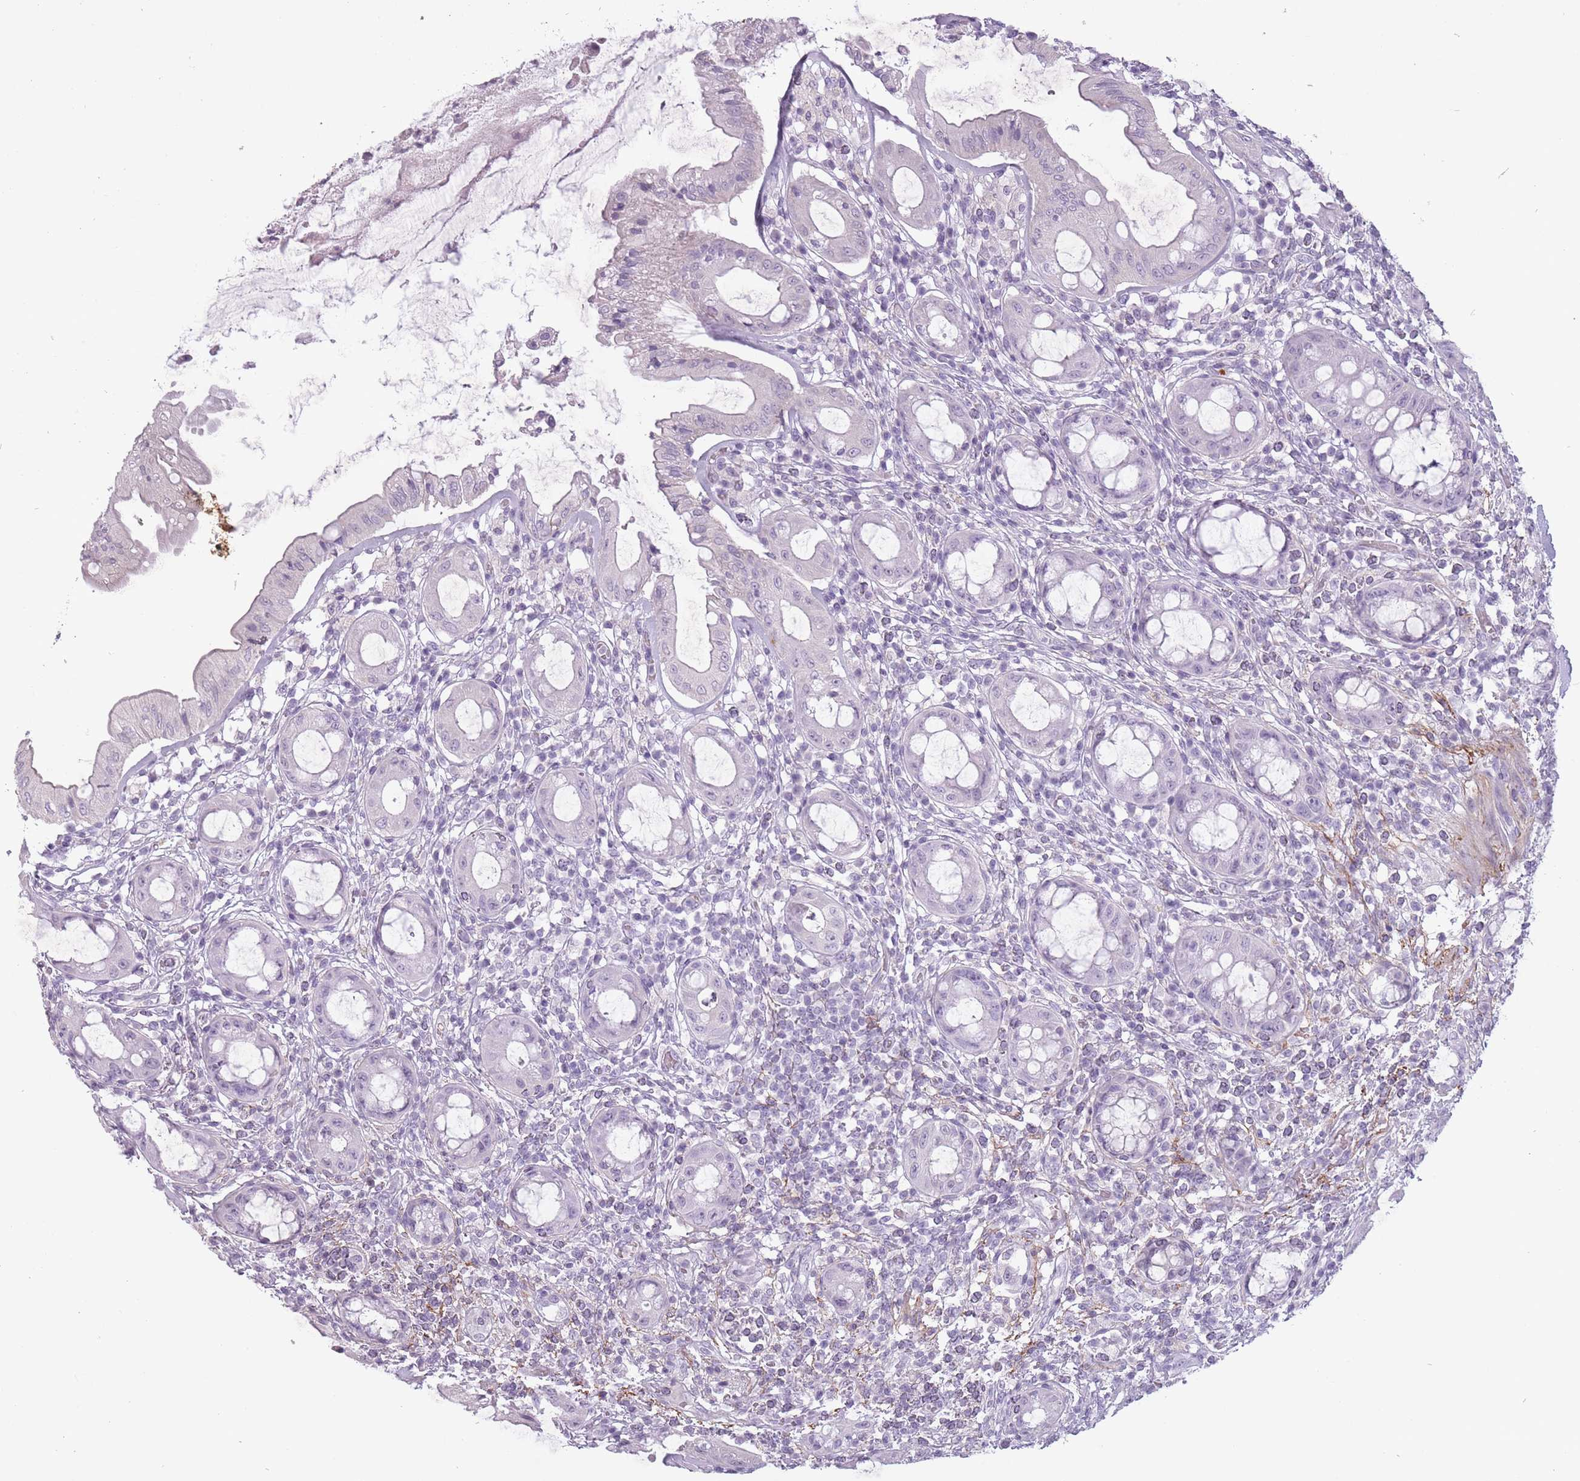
{"staining": {"intensity": "negative", "quantity": "none", "location": "none"}, "tissue": "rectum", "cell_type": "Glandular cells", "image_type": "normal", "snomed": [{"axis": "morphology", "description": "Normal tissue, NOS"}, {"axis": "topography", "description": "Rectum"}], "caption": "This is a image of immunohistochemistry (IHC) staining of unremarkable rectum, which shows no positivity in glandular cells. Nuclei are stained in blue.", "gene": "RFX4", "patient": {"sex": "female", "age": 57}}